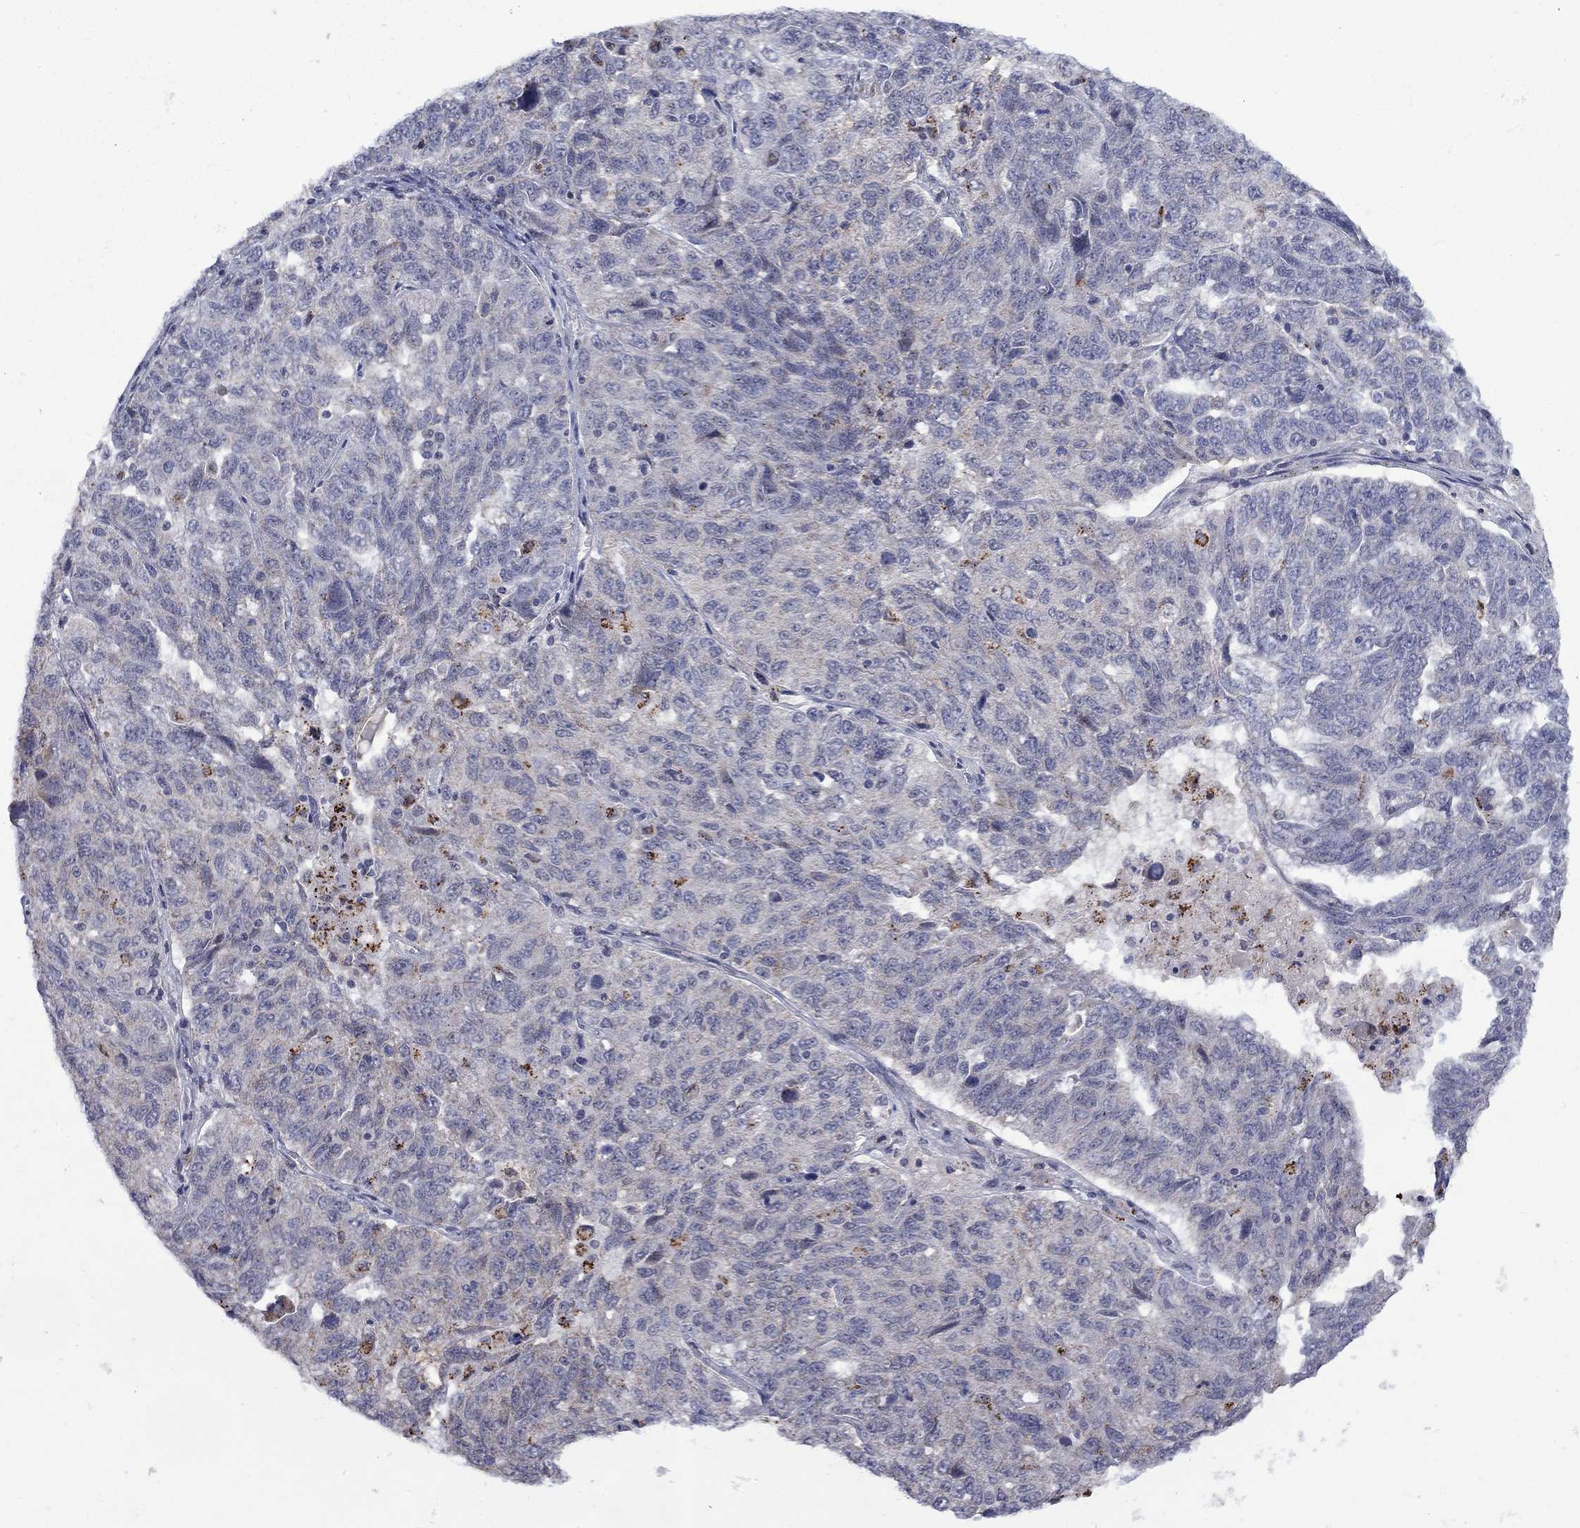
{"staining": {"intensity": "moderate", "quantity": "<25%", "location": "cytoplasmic/membranous"}, "tissue": "ovarian cancer", "cell_type": "Tumor cells", "image_type": "cancer", "snomed": [{"axis": "morphology", "description": "Cystadenocarcinoma, serous, NOS"}, {"axis": "topography", "description": "Ovary"}], "caption": "Moderate cytoplasmic/membranous positivity for a protein is appreciated in about <25% of tumor cells of ovarian serous cystadenocarcinoma using immunohistochemistry (IHC).", "gene": "KCNJ16", "patient": {"sex": "female", "age": 71}}